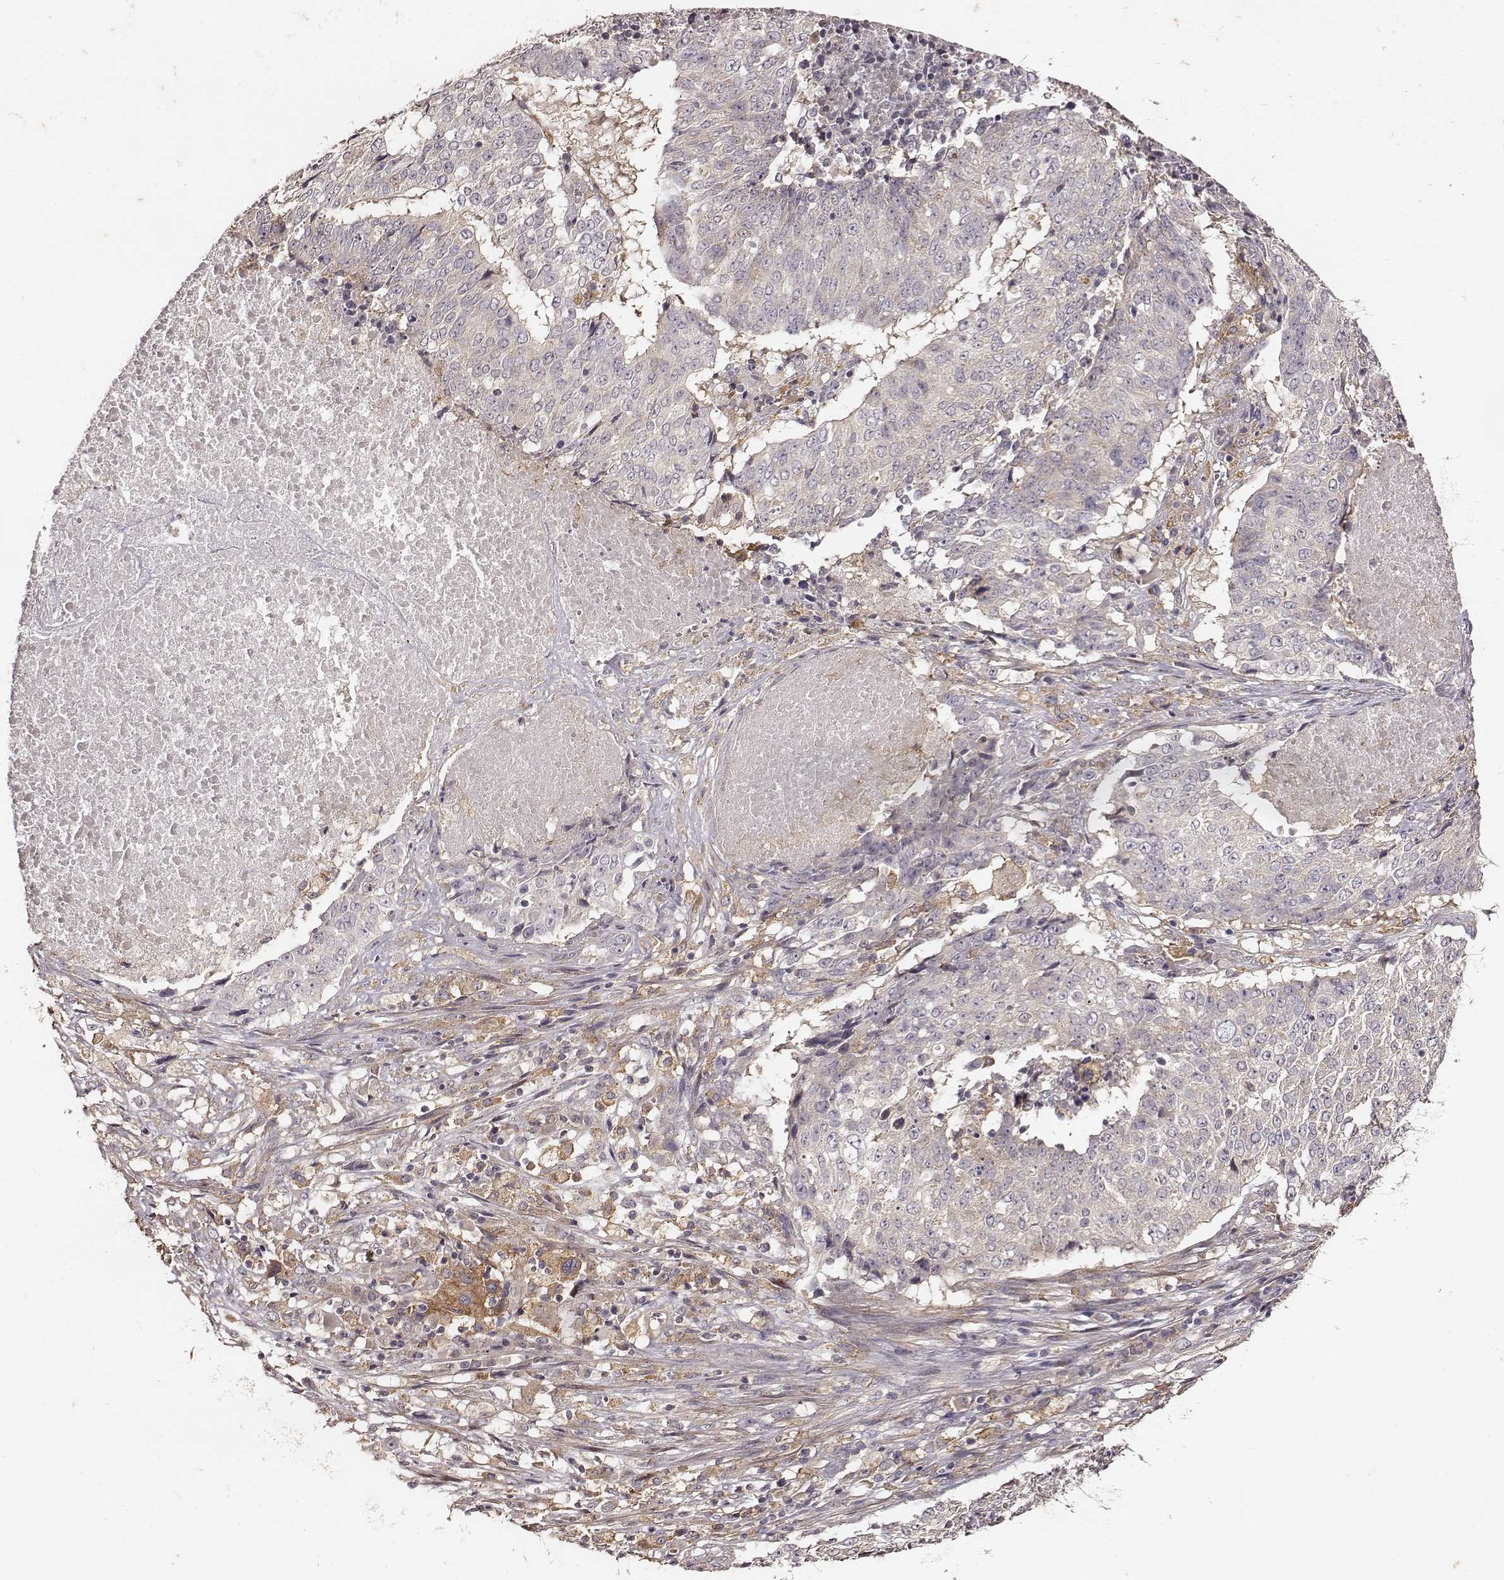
{"staining": {"intensity": "negative", "quantity": "none", "location": "none"}, "tissue": "lung cancer", "cell_type": "Tumor cells", "image_type": "cancer", "snomed": [{"axis": "morphology", "description": "Normal tissue, NOS"}, {"axis": "morphology", "description": "Squamous cell carcinoma, NOS"}, {"axis": "topography", "description": "Bronchus"}, {"axis": "topography", "description": "Lung"}], "caption": "An immunohistochemistry image of lung cancer is shown. There is no staining in tumor cells of lung cancer.", "gene": "VPS26A", "patient": {"sex": "male", "age": 64}}